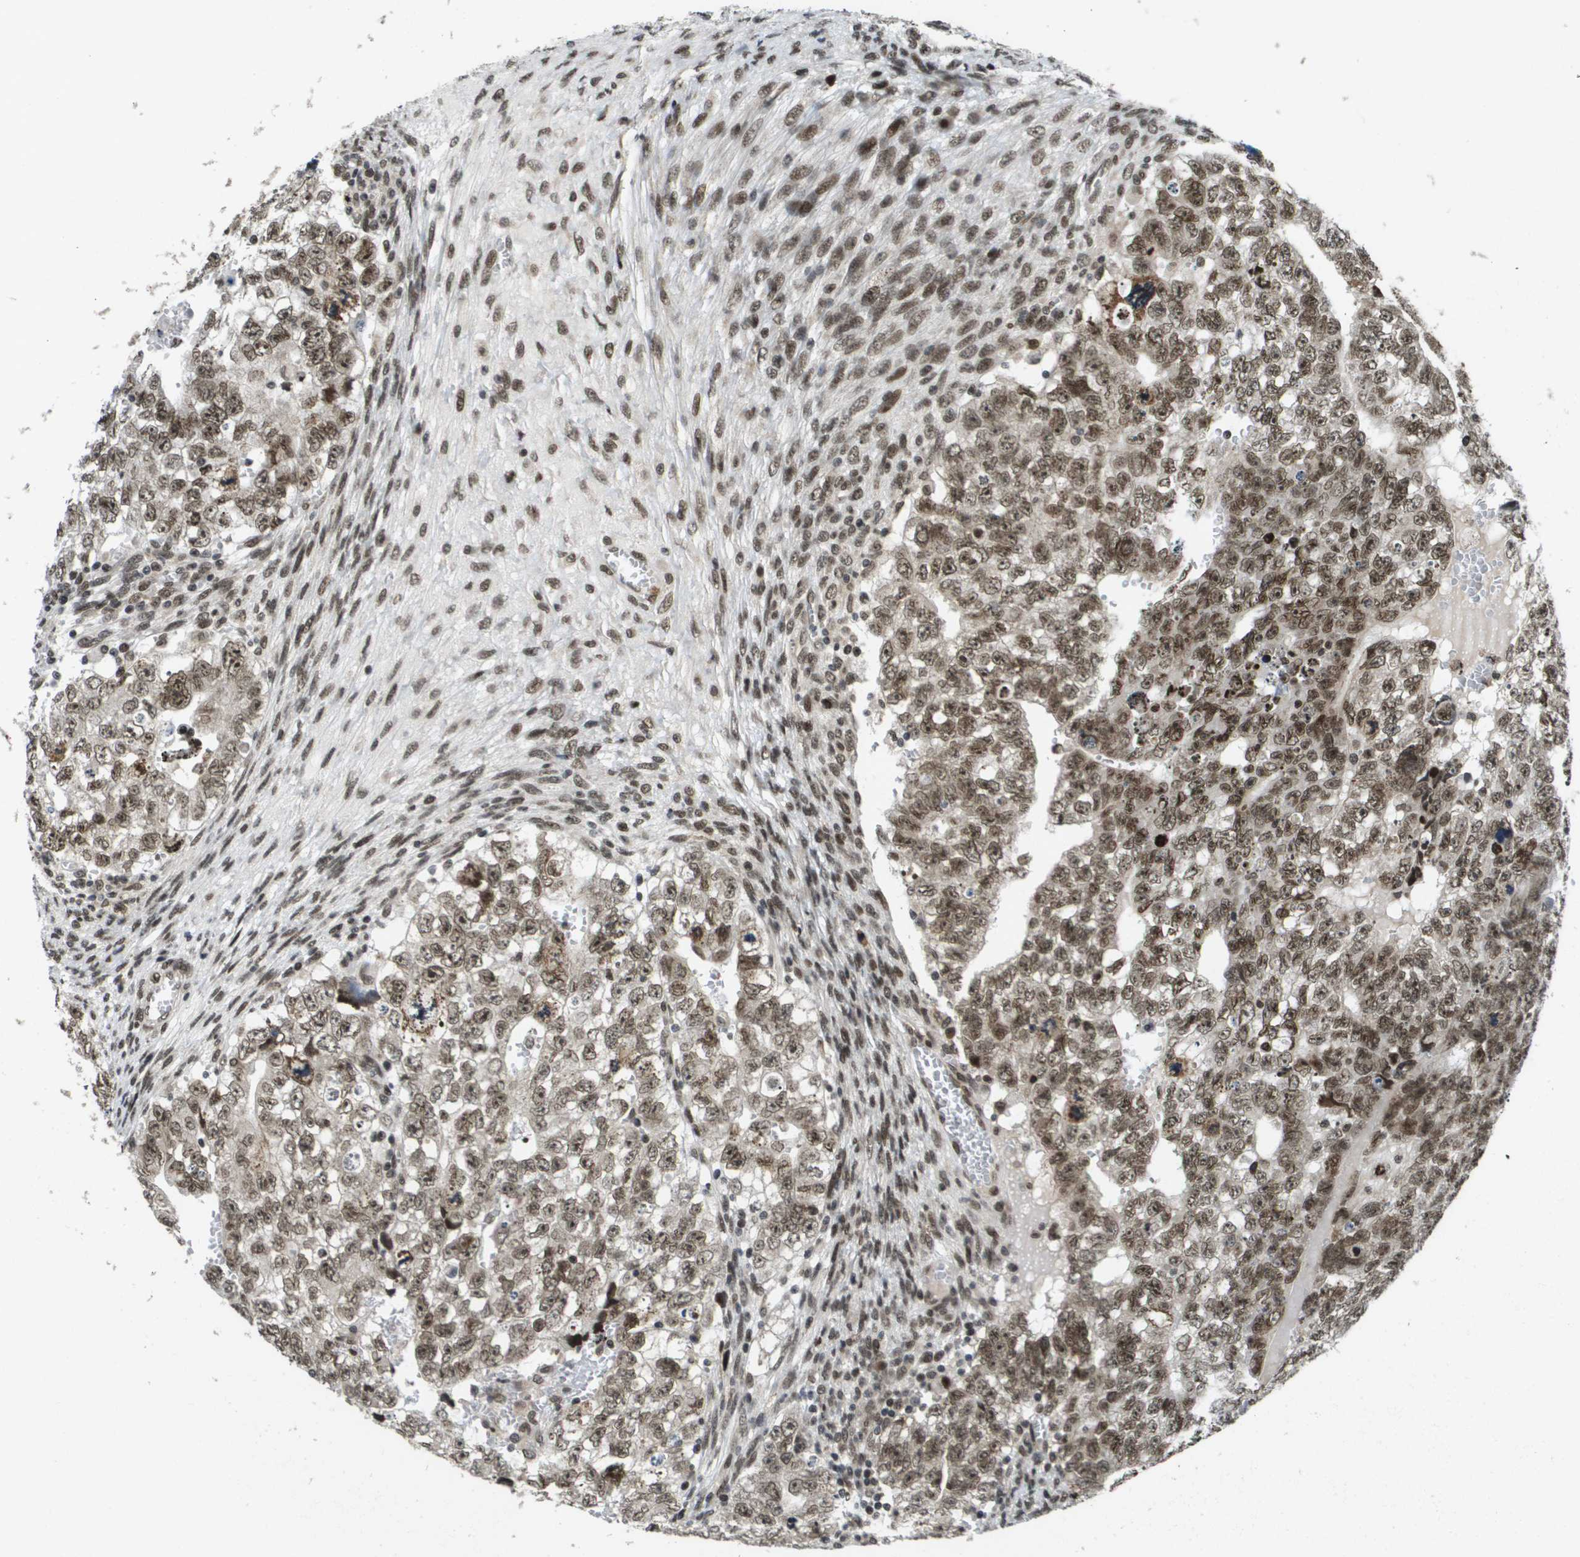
{"staining": {"intensity": "moderate", "quantity": ">75%", "location": "nuclear"}, "tissue": "testis cancer", "cell_type": "Tumor cells", "image_type": "cancer", "snomed": [{"axis": "morphology", "description": "Seminoma, NOS"}, {"axis": "morphology", "description": "Carcinoma, Embryonal, NOS"}, {"axis": "topography", "description": "Testis"}], "caption": "Moderate nuclear protein positivity is seen in about >75% of tumor cells in seminoma (testis). (DAB (3,3'-diaminobenzidine) = brown stain, brightfield microscopy at high magnification).", "gene": "RECQL4", "patient": {"sex": "male", "age": 38}}